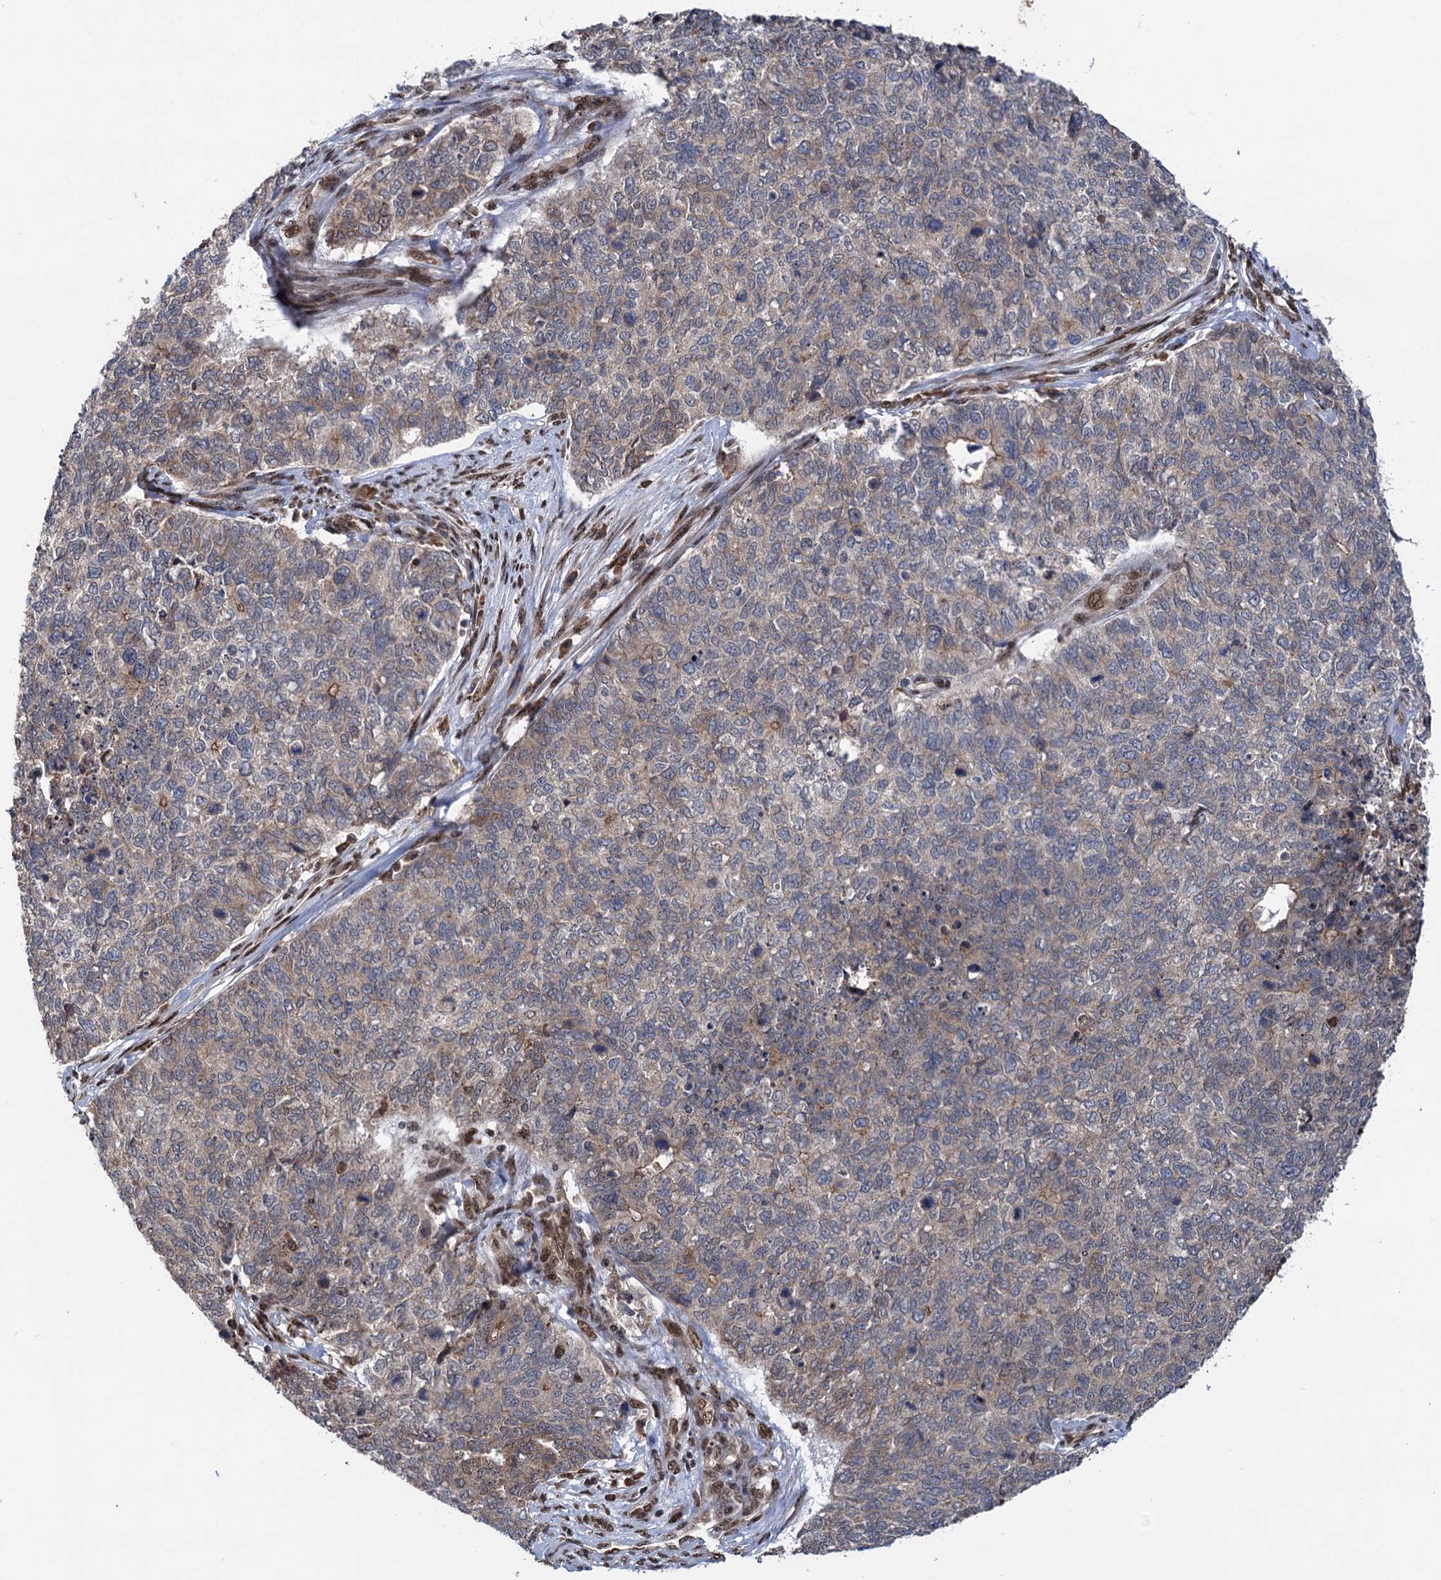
{"staining": {"intensity": "negative", "quantity": "none", "location": "none"}, "tissue": "cervical cancer", "cell_type": "Tumor cells", "image_type": "cancer", "snomed": [{"axis": "morphology", "description": "Squamous cell carcinoma, NOS"}, {"axis": "topography", "description": "Cervix"}], "caption": "Cervical cancer stained for a protein using immunohistochemistry shows no positivity tumor cells.", "gene": "MESD", "patient": {"sex": "female", "age": 63}}